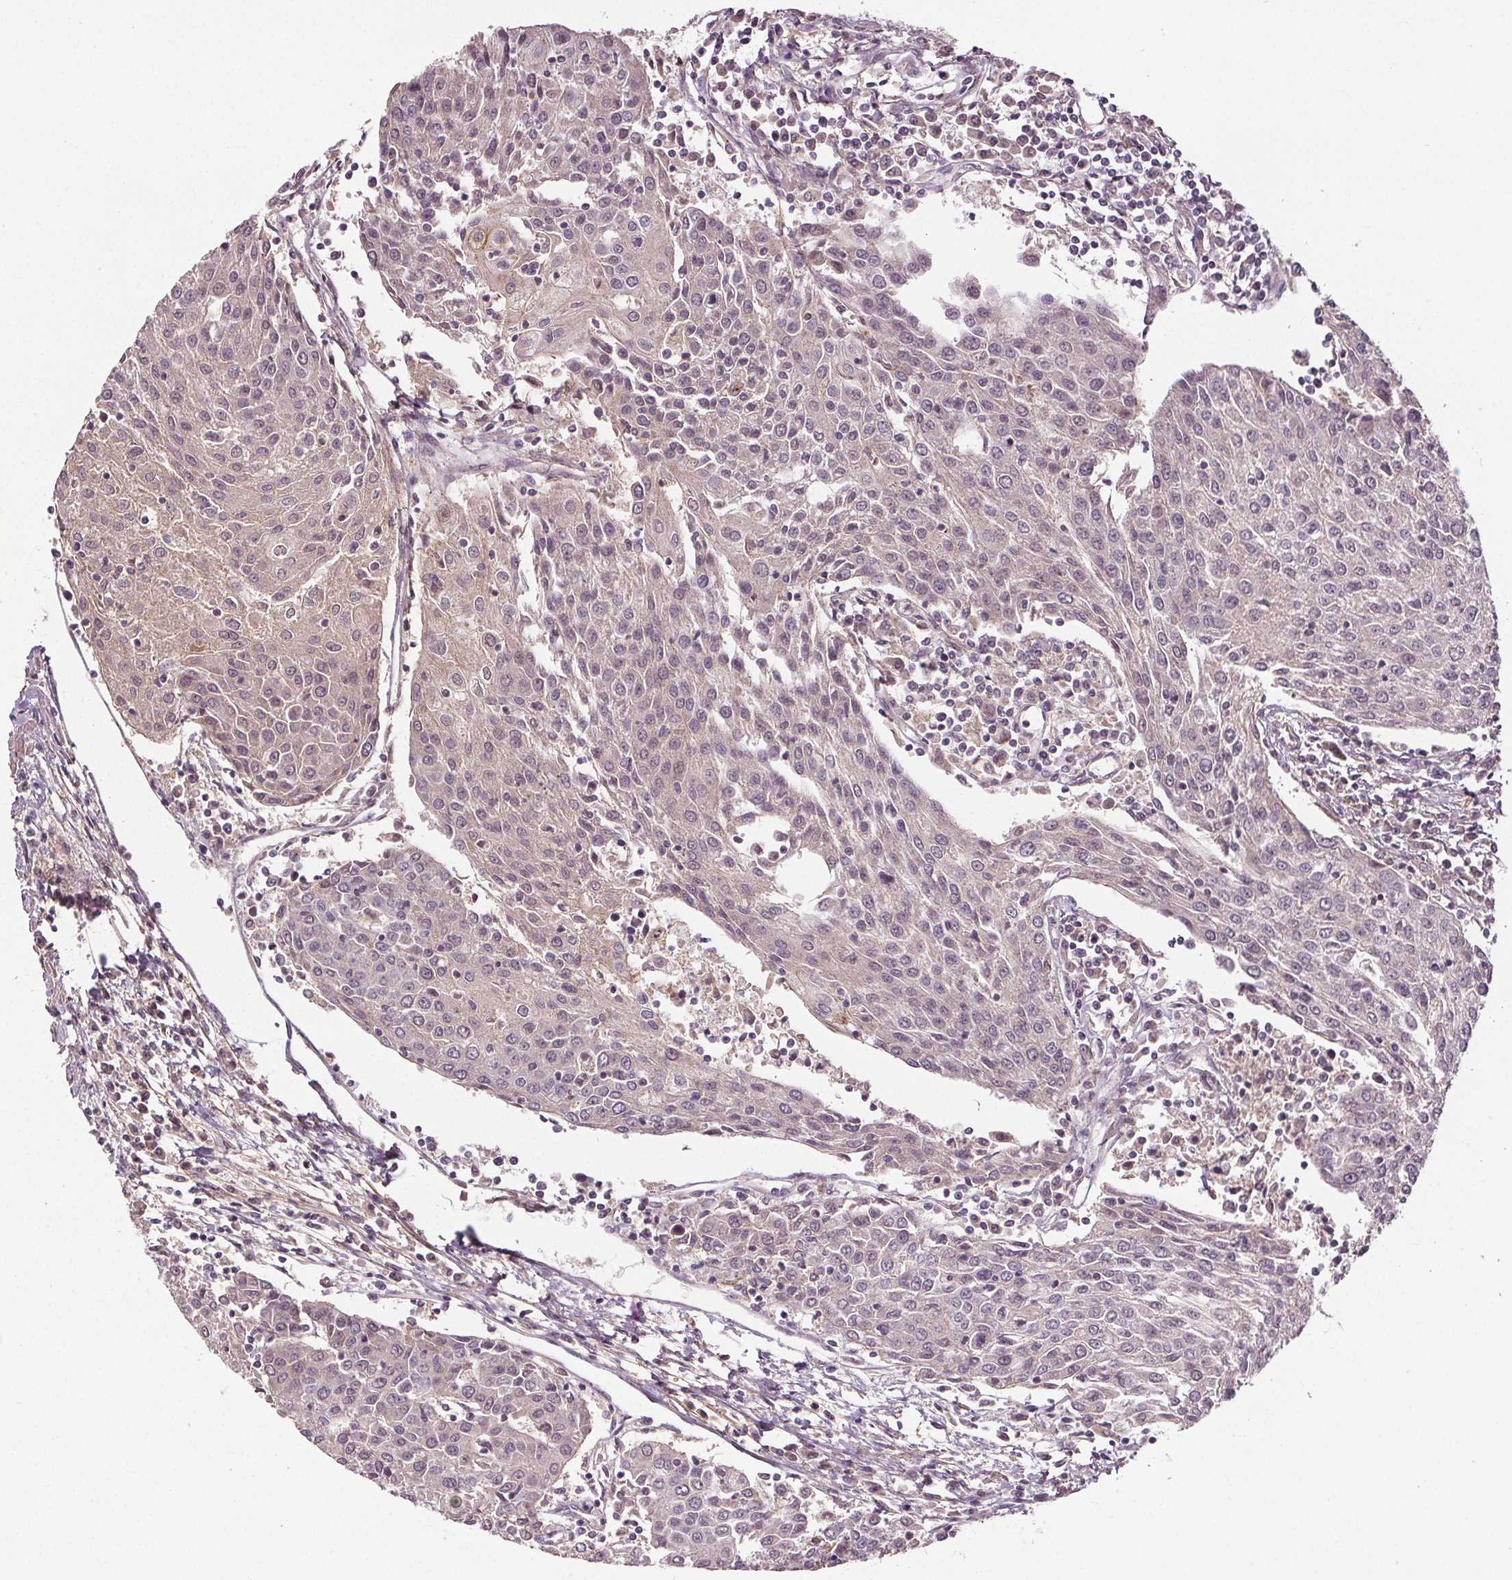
{"staining": {"intensity": "negative", "quantity": "none", "location": "none"}, "tissue": "urothelial cancer", "cell_type": "Tumor cells", "image_type": "cancer", "snomed": [{"axis": "morphology", "description": "Urothelial carcinoma, High grade"}, {"axis": "topography", "description": "Urinary bladder"}], "caption": "The IHC photomicrograph has no significant expression in tumor cells of urothelial cancer tissue.", "gene": "EPHB3", "patient": {"sex": "female", "age": 85}}